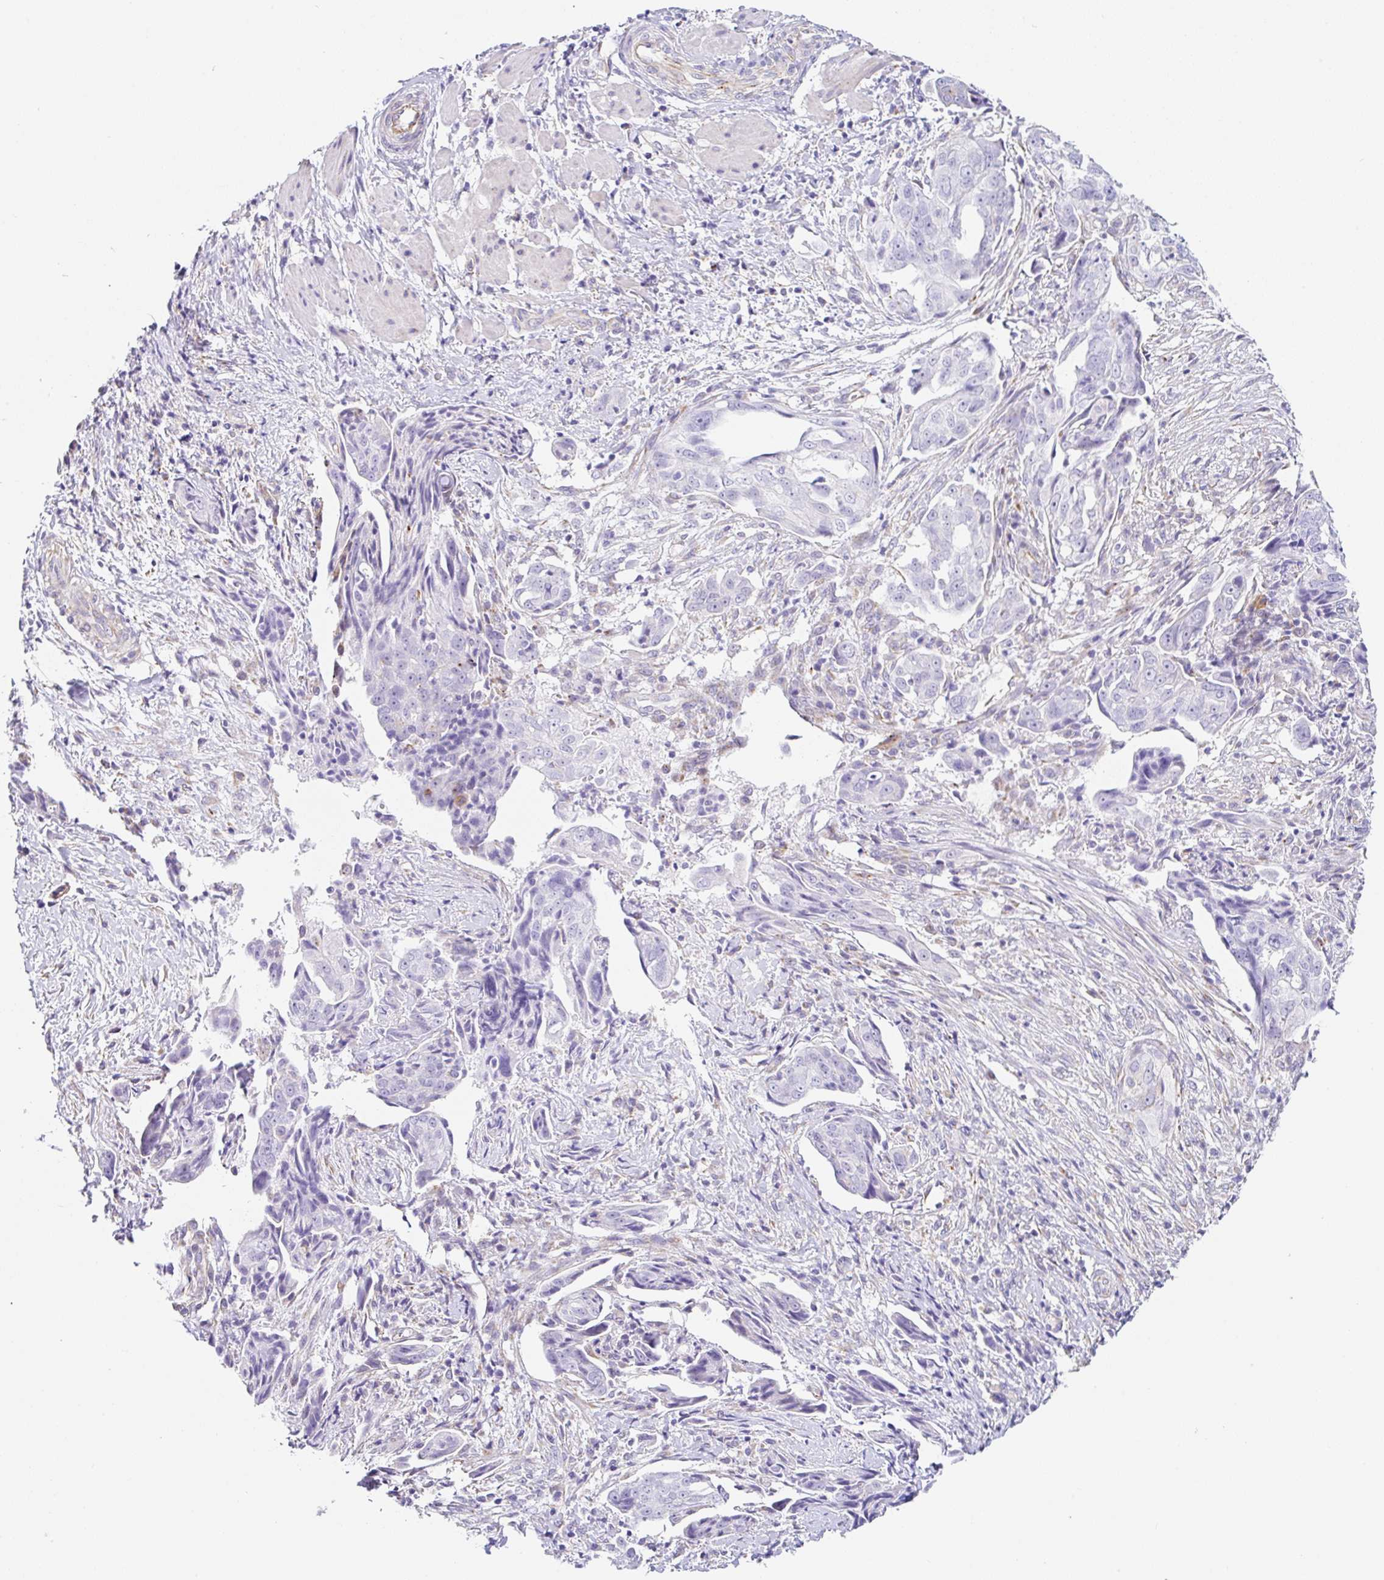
{"staining": {"intensity": "negative", "quantity": "none", "location": "none"}, "tissue": "ovarian cancer", "cell_type": "Tumor cells", "image_type": "cancer", "snomed": [{"axis": "morphology", "description": "Carcinoma, endometroid"}, {"axis": "topography", "description": "Ovary"}], "caption": "DAB immunohistochemical staining of ovarian cancer (endometroid carcinoma) exhibits no significant staining in tumor cells.", "gene": "DKK4", "patient": {"sex": "female", "age": 70}}